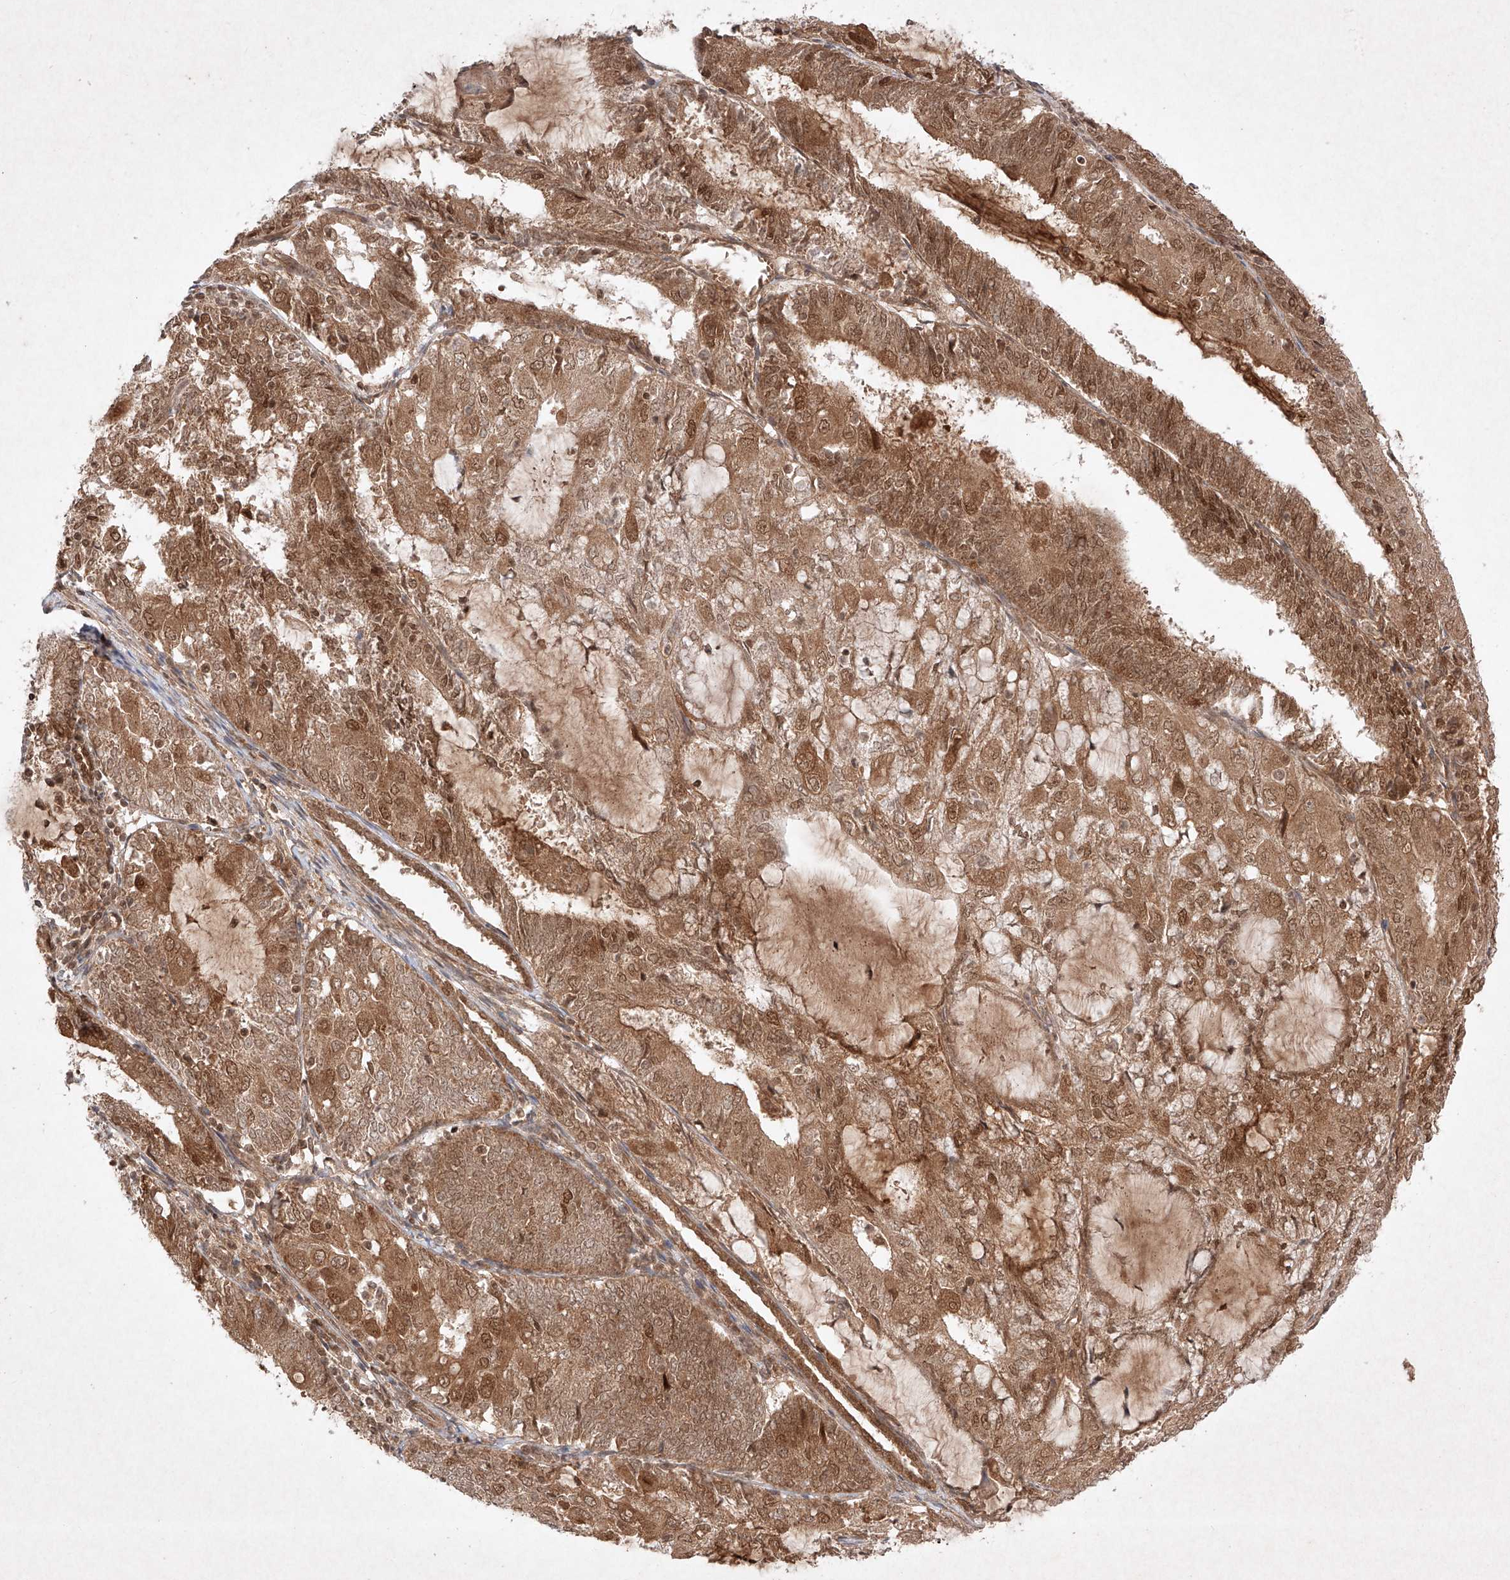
{"staining": {"intensity": "moderate", "quantity": ">75%", "location": "cytoplasmic/membranous,nuclear"}, "tissue": "endometrial cancer", "cell_type": "Tumor cells", "image_type": "cancer", "snomed": [{"axis": "morphology", "description": "Adenocarcinoma, NOS"}, {"axis": "topography", "description": "Endometrium"}], "caption": "Immunohistochemistry (IHC) of human endometrial cancer (adenocarcinoma) reveals medium levels of moderate cytoplasmic/membranous and nuclear positivity in about >75% of tumor cells.", "gene": "RNF31", "patient": {"sex": "female", "age": 81}}